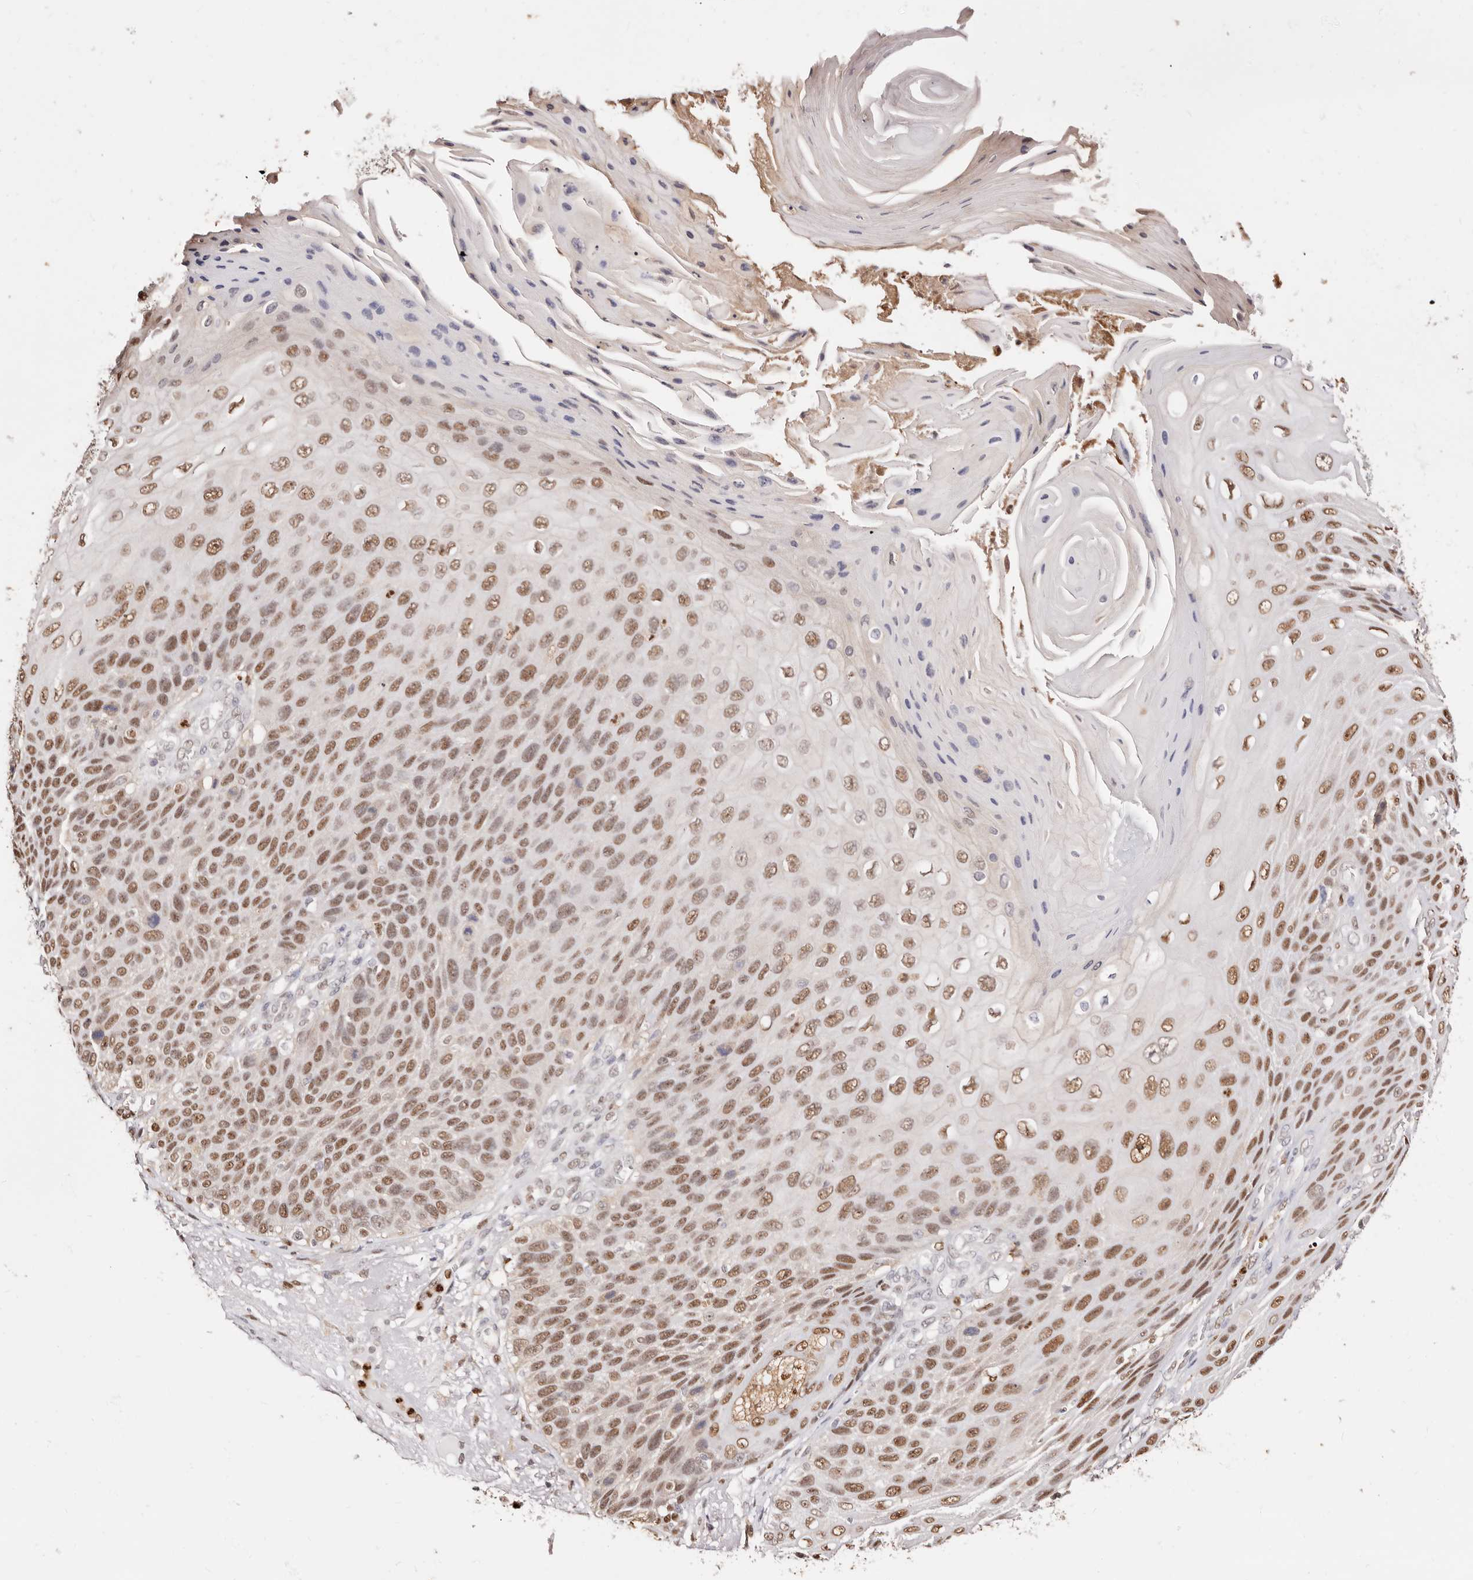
{"staining": {"intensity": "moderate", "quantity": ">75%", "location": "nuclear"}, "tissue": "skin cancer", "cell_type": "Tumor cells", "image_type": "cancer", "snomed": [{"axis": "morphology", "description": "Squamous cell carcinoma, NOS"}, {"axis": "topography", "description": "Skin"}], "caption": "A photomicrograph showing moderate nuclear positivity in approximately >75% of tumor cells in skin cancer, as visualized by brown immunohistochemical staining.", "gene": "TKT", "patient": {"sex": "female", "age": 88}}